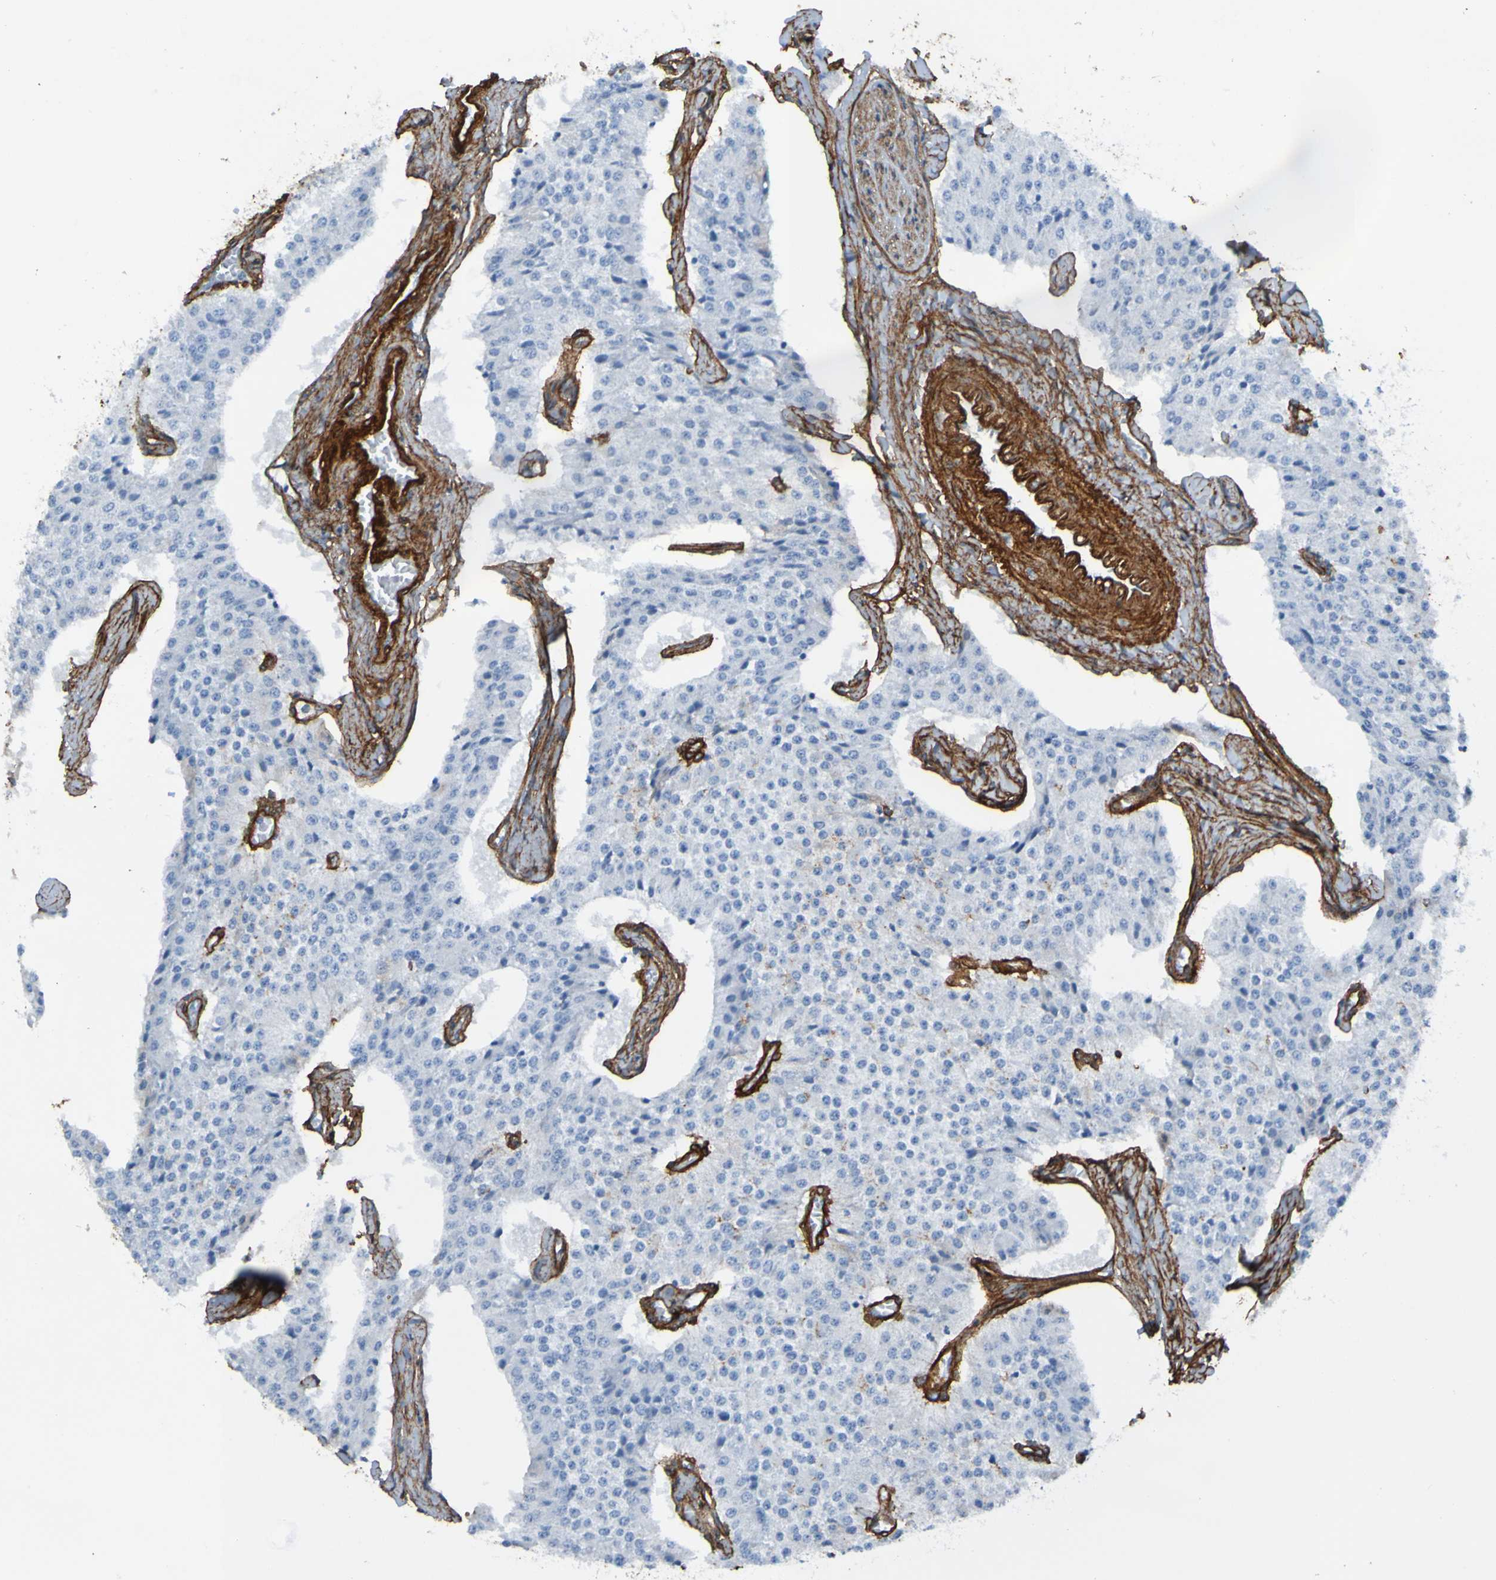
{"staining": {"intensity": "negative", "quantity": "none", "location": "none"}, "tissue": "carcinoid", "cell_type": "Tumor cells", "image_type": "cancer", "snomed": [{"axis": "morphology", "description": "Carcinoid, malignant, NOS"}, {"axis": "topography", "description": "Colon"}], "caption": "Carcinoid stained for a protein using immunohistochemistry demonstrates no positivity tumor cells.", "gene": "COL4A2", "patient": {"sex": "female", "age": 52}}